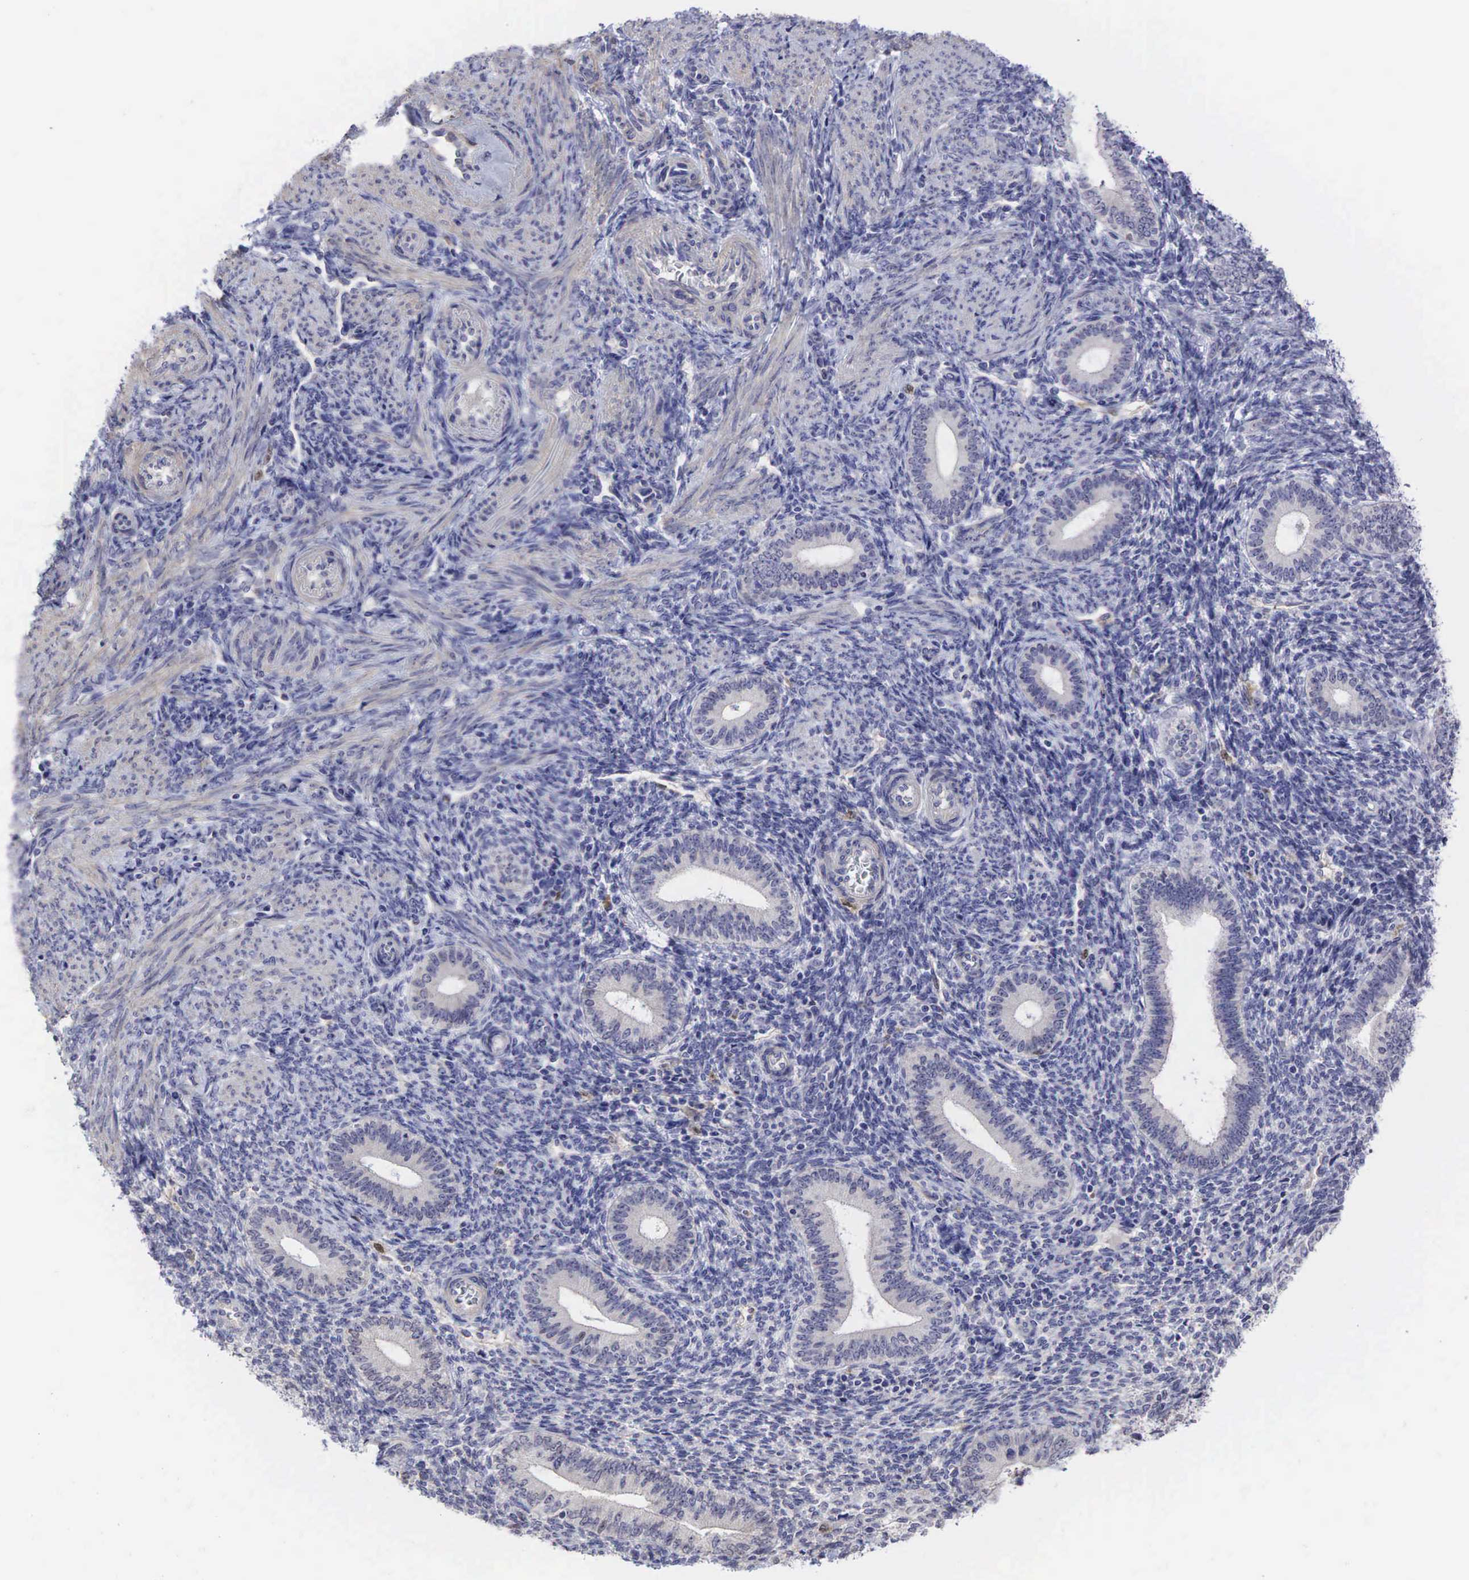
{"staining": {"intensity": "negative", "quantity": "none", "location": "none"}, "tissue": "endometrium", "cell_type": "Cells in endometrial stroma", "image_type": "normal", "snomed": [{"axis": "morphology", "description": "Normal tissue, NOS"}, {"axis": "topography", "description": "Endometrium"}], "caption": "The micrograph exhibits no significant staining in cells in endometrial stroma of endometrium.", "gene": "CCND1", "patient": {"sex": "female", "age": 35}}